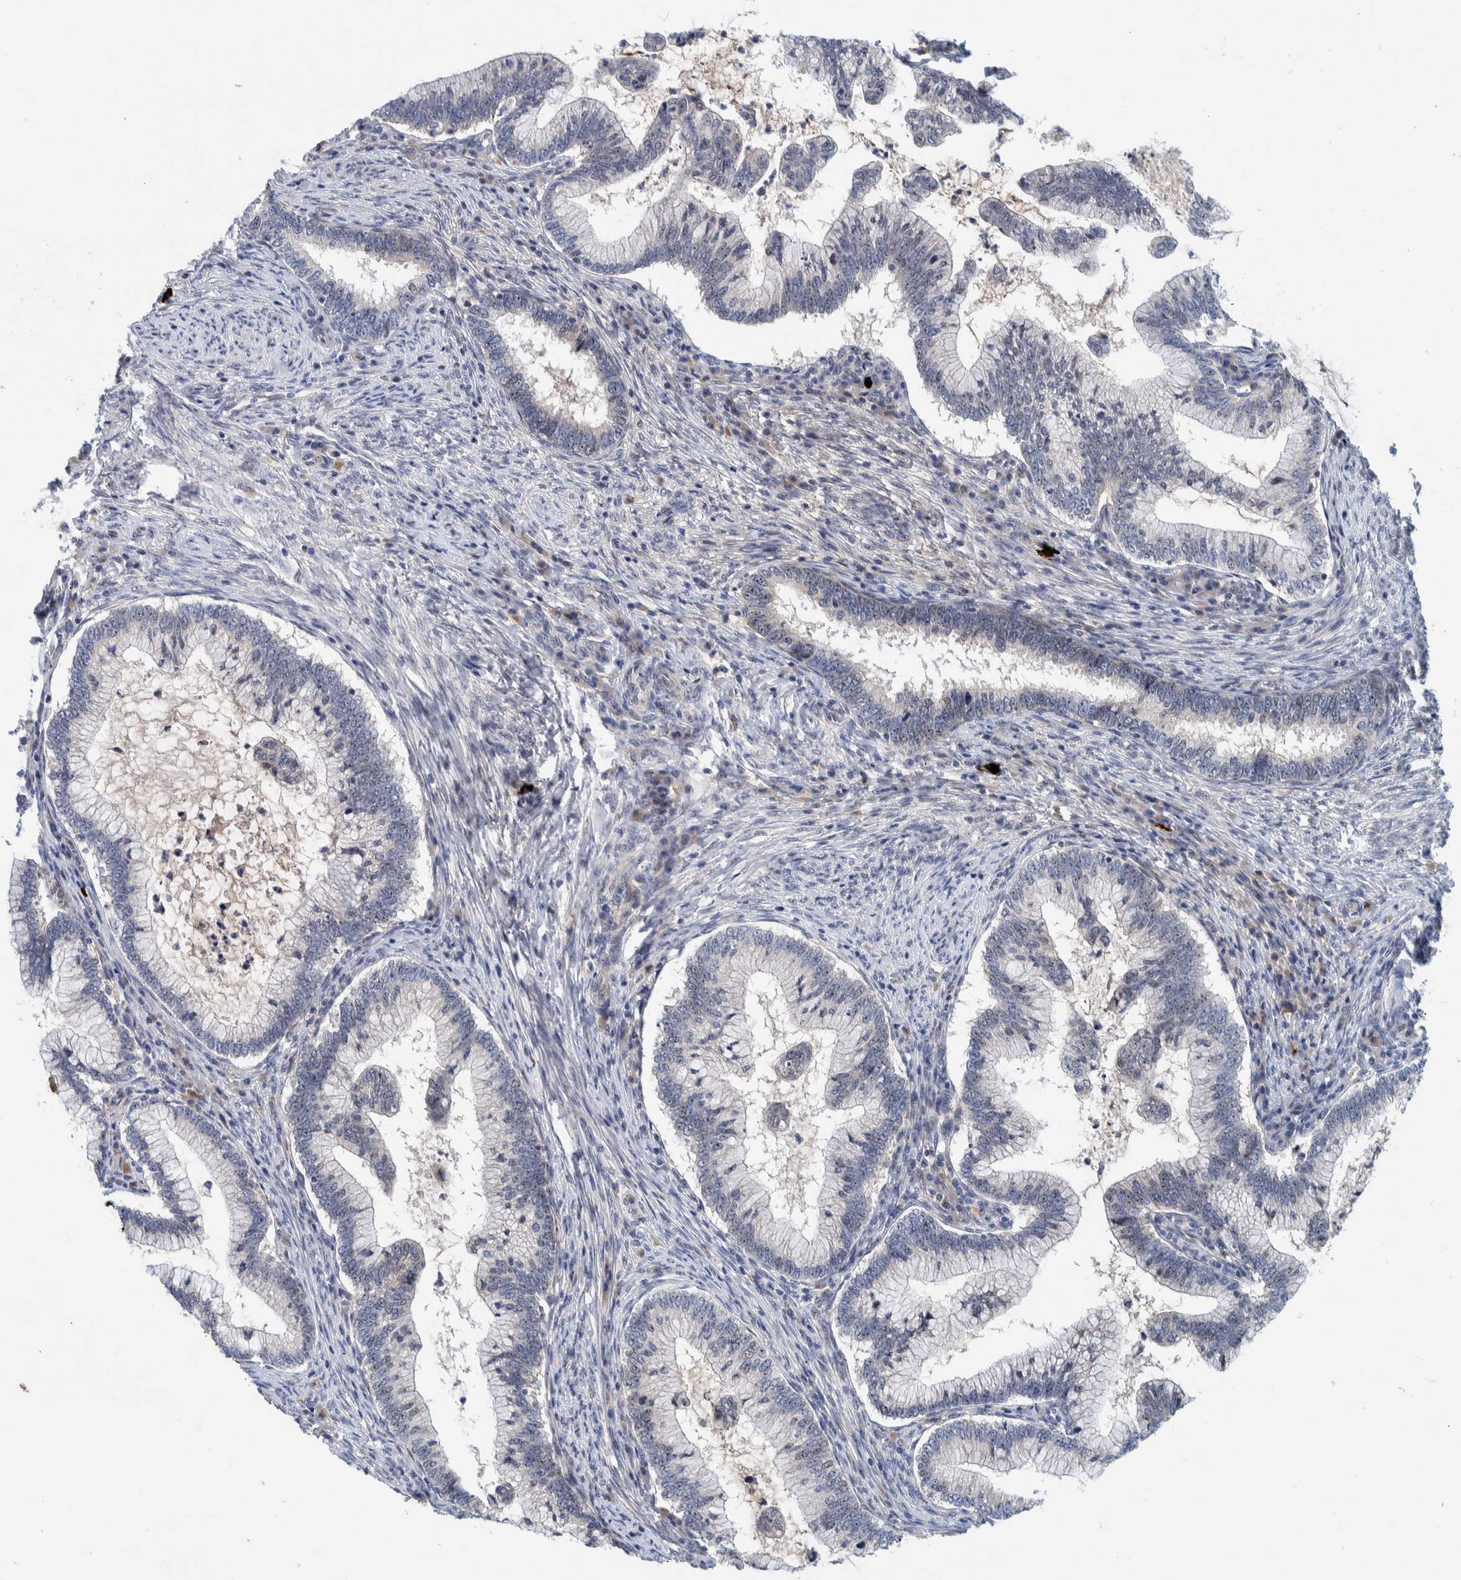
{"staining": {"intensity": "negative", "quantity": "none", "location": "none"}, "tissue": "cervical cancer", "cell_type": "Tumor cells", "image_type": "cancer", "snomed": [{"axis": "morphology", "description": "Adenocarcinoma, NOS"}, {"axis": "topography", "description": "Cervix"}], "caption": "This is an immunohistochemistry histopathology image of human cervical cancer (adenocarcinoma). There is no expression in tumor cells.", "gene": "NOL11", "patient": {"sex": "female", "age": 36}}